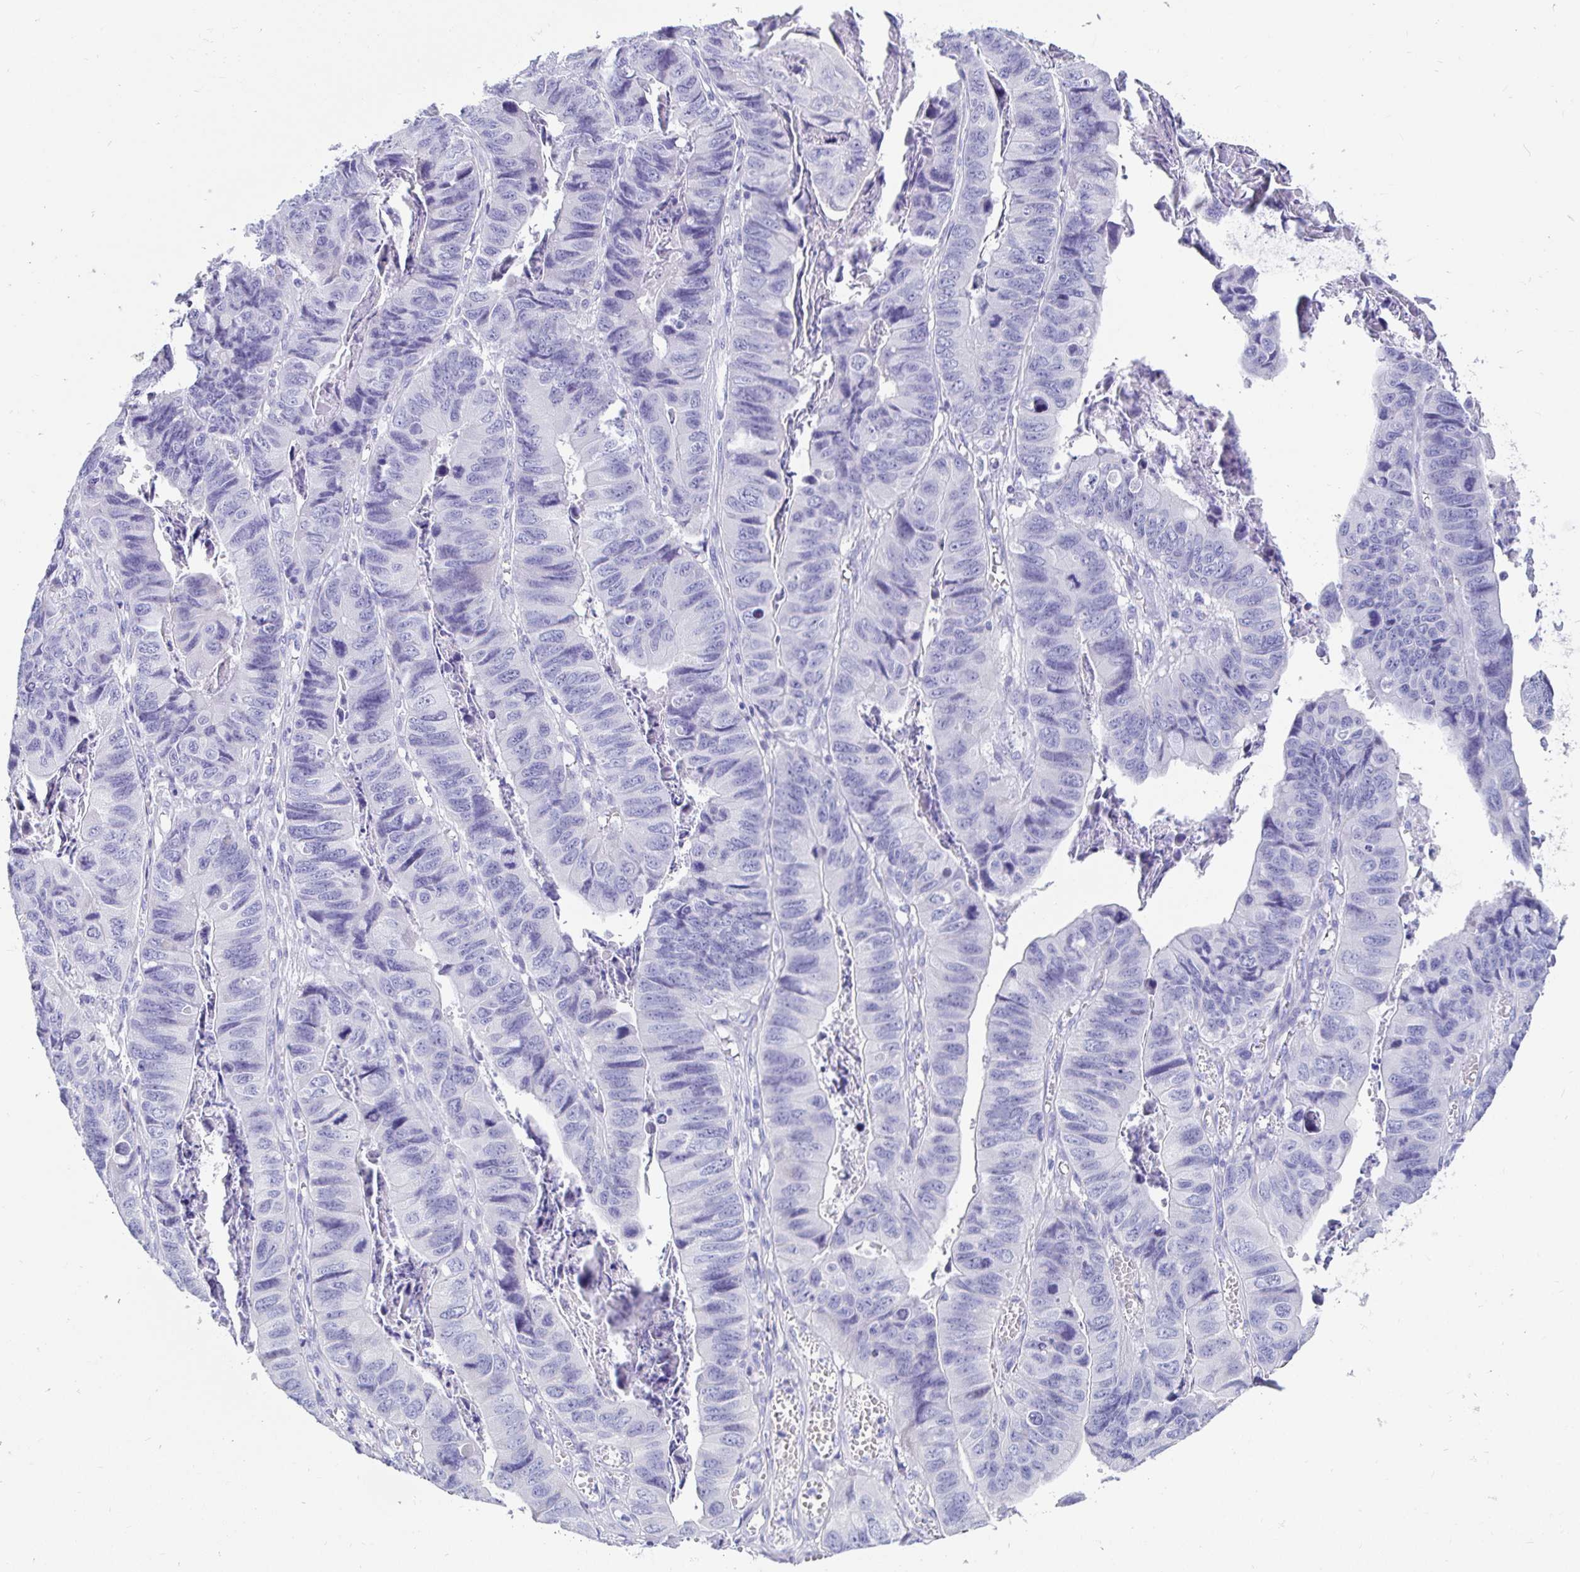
{"staining": {"intensity": "negative", "quantity": "none", "location": "none"}, "tissue": "stomach cancer", "cell_type": "Tumor cells", "image_type": "cancer", "snomed": [{"axis": "morphology", "description": "Adenocarcinoma, NOS"}, {"axis": "topography", "description": "Stomach, lower"}], "caption": "There is no significant positivity in tumor cells of stomach cancer (adenocarcinoma). The staining was performed using DAB to visualize the protein expression in brown, while the nuclei were stained in blue with hematoxylin (Magnification: 20x).", "gene": "ZPBP2", "patient": {"sex": "male", "age": 77}}